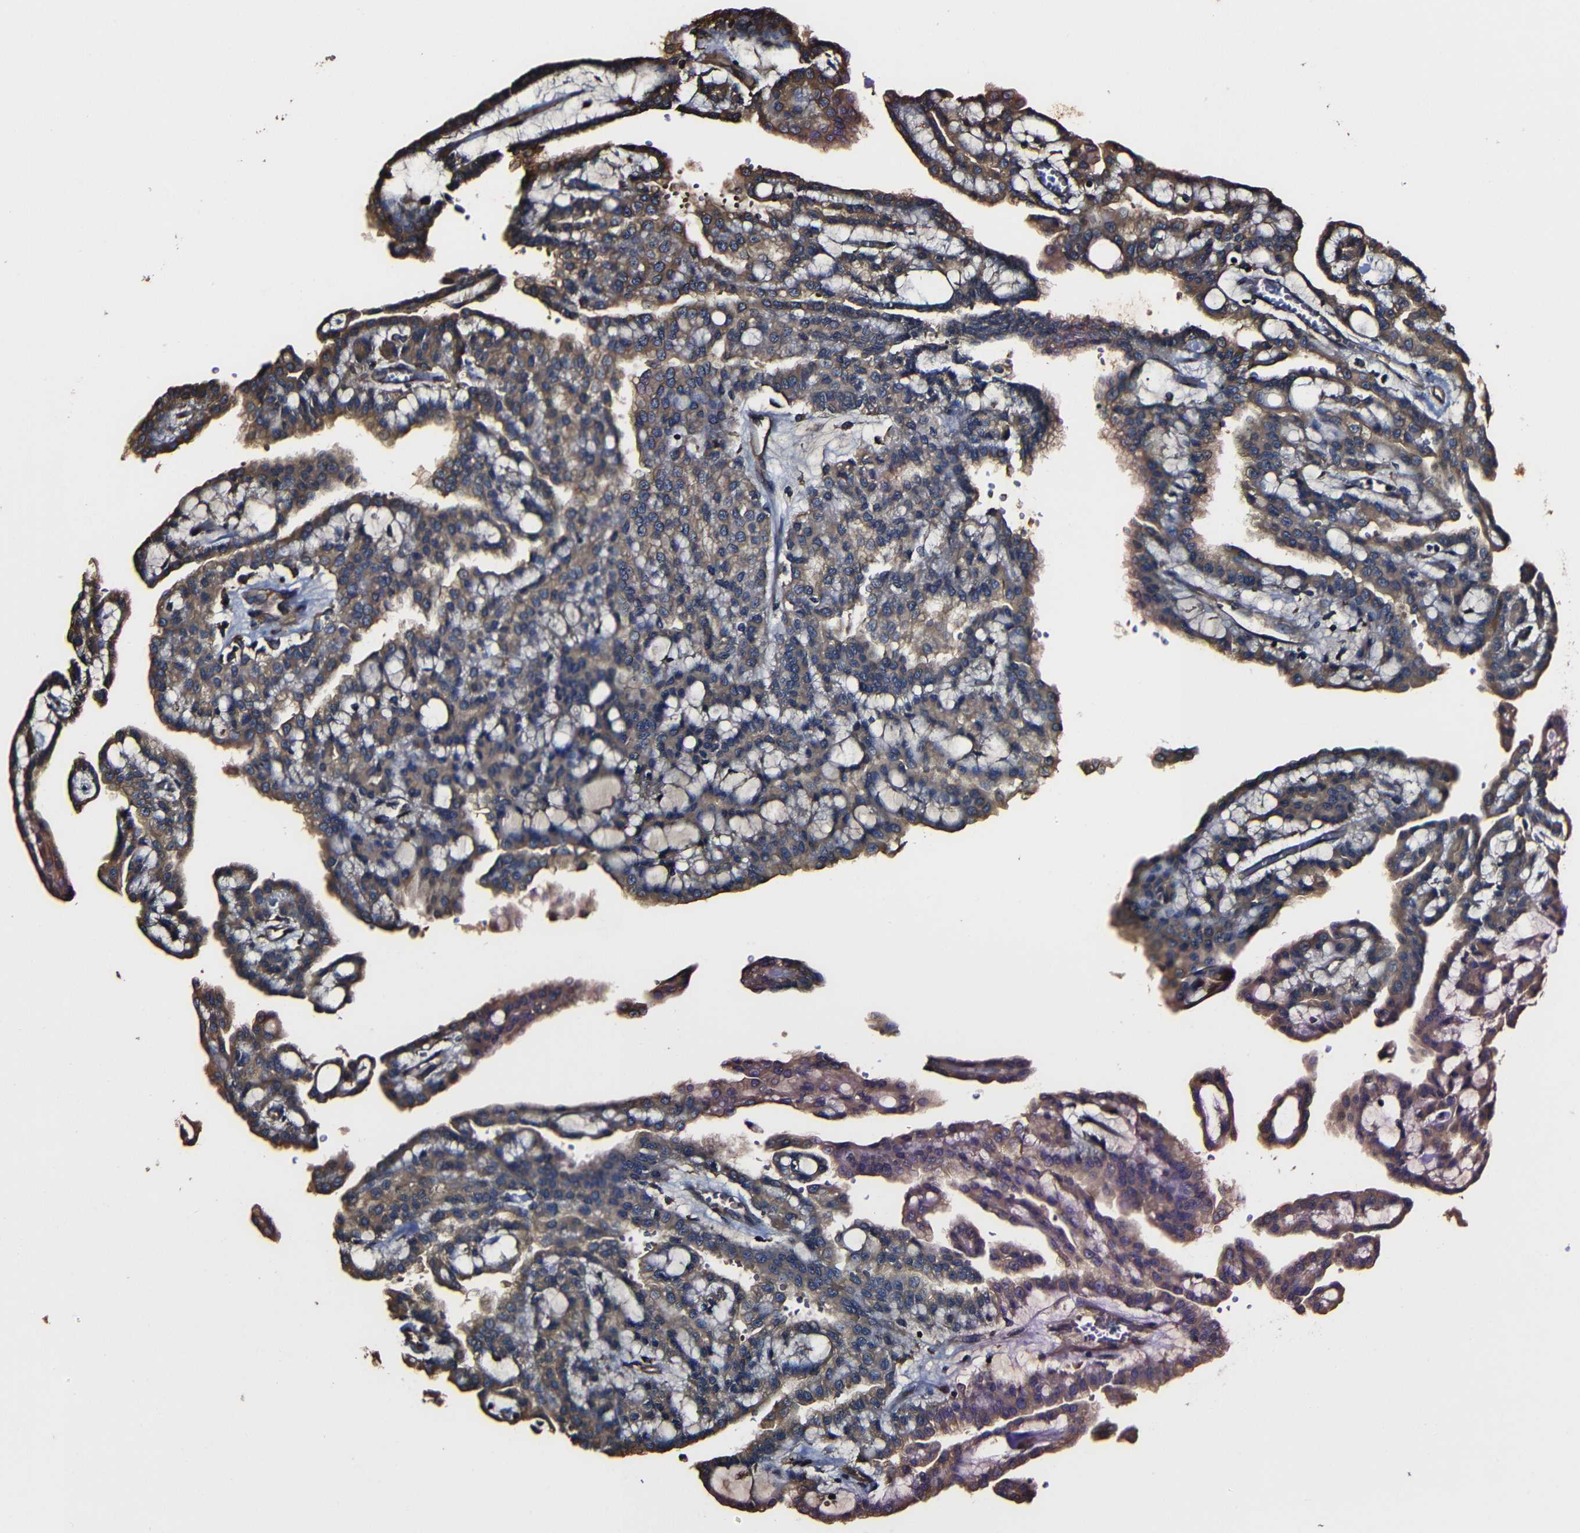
{"staining": {"intensity": "moderate", "quantity": ">75%", "location": "cytoplasmic/membranous"}, "tissue": "renal cancer", "cell_type": "Tumor cells", "image_type": "cancer", "snomed": [{"axis": "morphology", "description": "Adenocarcinoma, NOS"}, {"axis": "topography", "description": "Kidney"}], "caption": "The micrograph displays immunohistochemical staining of adenocarcinoma (renal). There is moderate cytoplasmic/membranous expression is present in about >75% of tumor cells. (Stains: DAB in brown, nuclei in blue, Microscopy: brightfield microscopy at high magnification).", "gene": "MSN", "patient": {"sex": "male", "age": 63}}